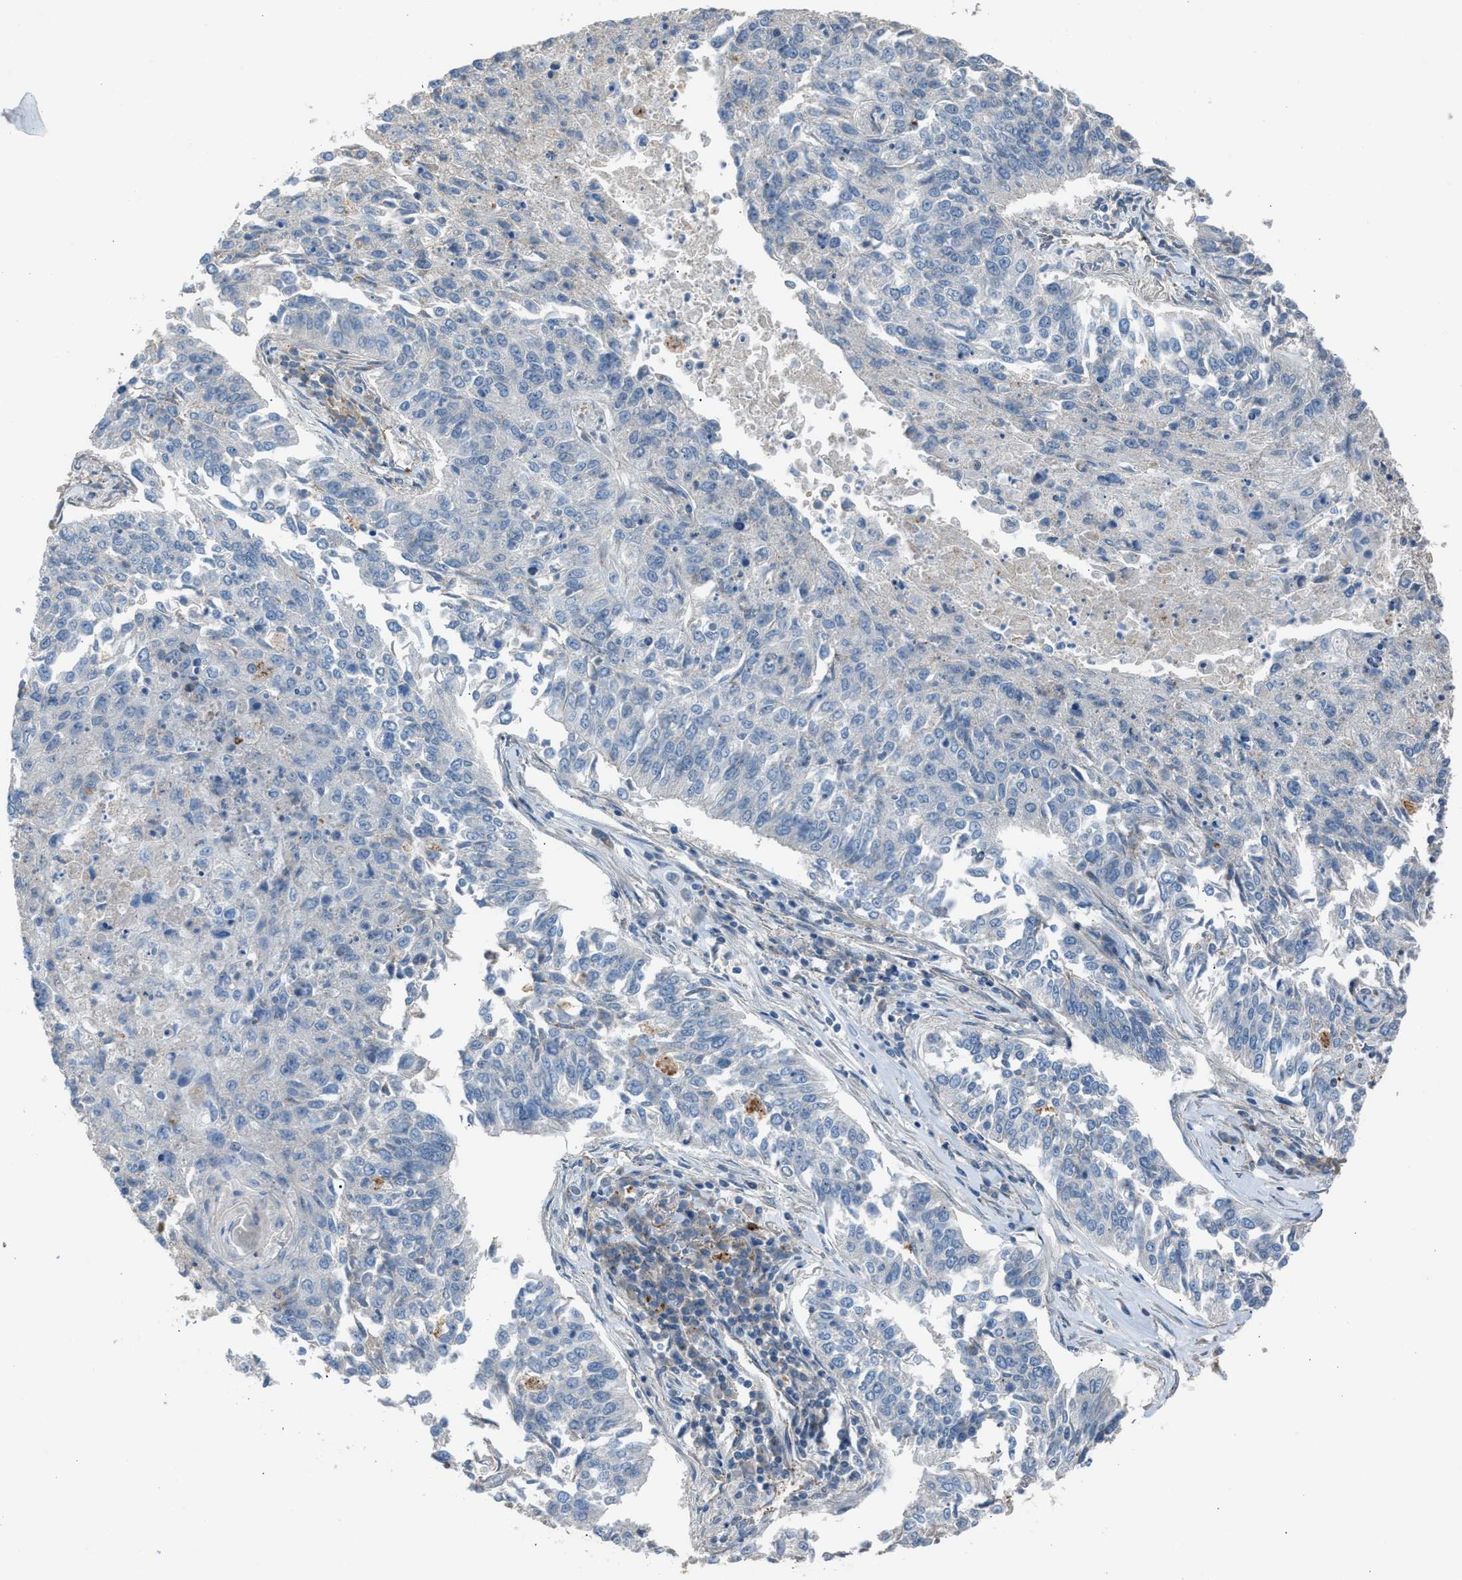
{"staining": {"intensity": "negative", "quantity": "none", "location": "none"}, "tissue": "lung cancer", "cell_type": "Tumor cells", "image_type": "cancer", "snomed": [{"axis": "morphology", "description": "Normal tissue, NOS"}, {"axis": "morphology", "description": "Squamous cell carcinoma, NOS"}, {"axis": "topography", "description": "Cartilage tissue"}, {"axis": "topography", "description": "Bronchus"}, {"axis": "topography", "description": "Lung"}], "caption": "DAB (3,3'-diaminobenzidine) immunohistochemical staining of human lung cancer (squamous cell carcinoma) shows no significant staining in tumor cells. The staining is performed using DAB (3,3'-diaminobenzidine) brown chromogen with nuclei counter-stained in using hematoxylin.", "gene": "CRTC1", "patient": {"sex": "female", "age": 49}}